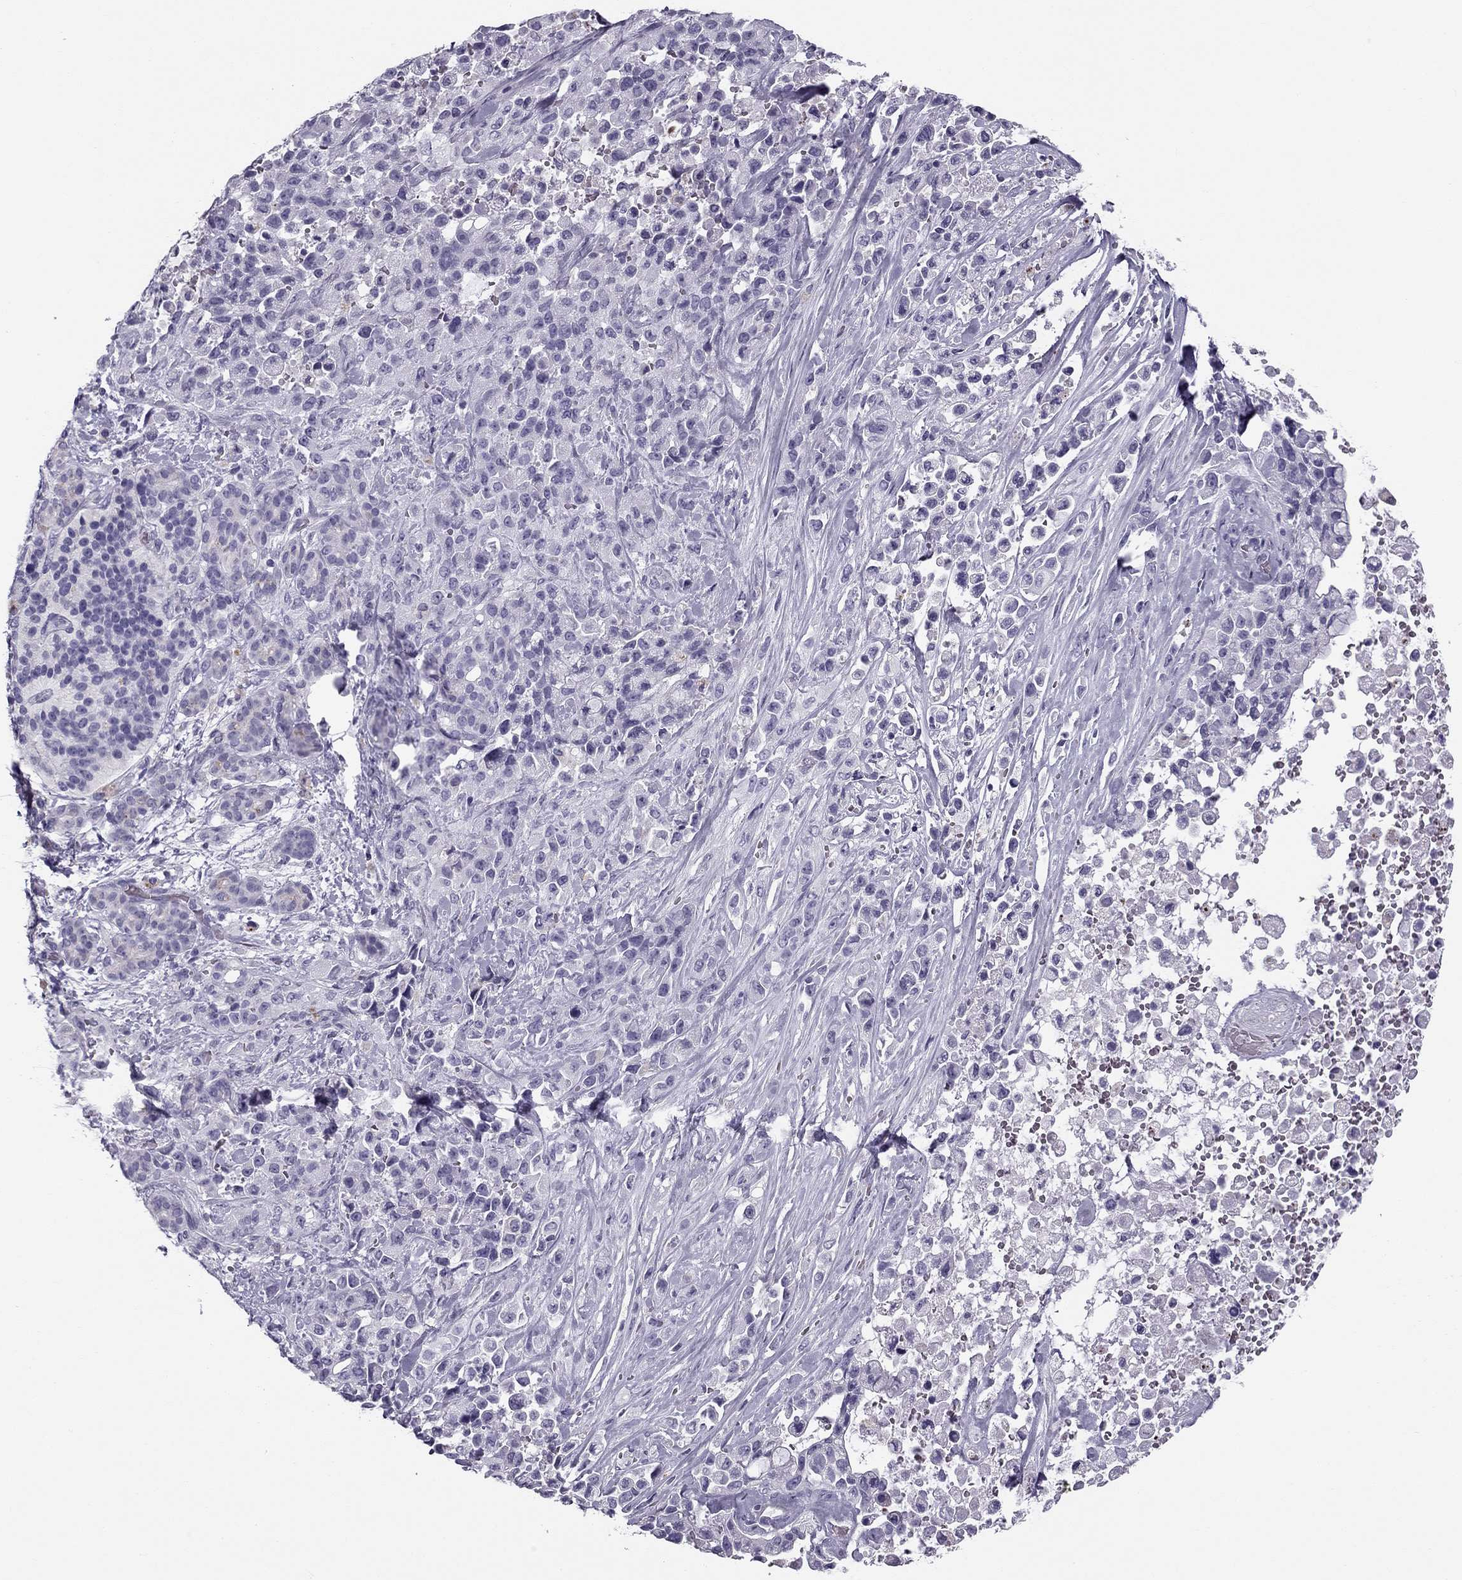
{"staining": {"intensity": "negative", "quantity": "none", "location": "none"}, "tissue": "pancreatic cancer", "cell_type": "Tumor cells", "image_type": "cancer", "snomed": [{"axis": "morphology", "description": "Adenocarcinoma, NOS"}, {"axis": "topography", "description": "Pancreas"}], "caption": "There is no significant positivity in tumor cells of adenocarcinoma (pancreatic).", "gene": "MC5R", "patient": {"sex": "male", "age": 44}}